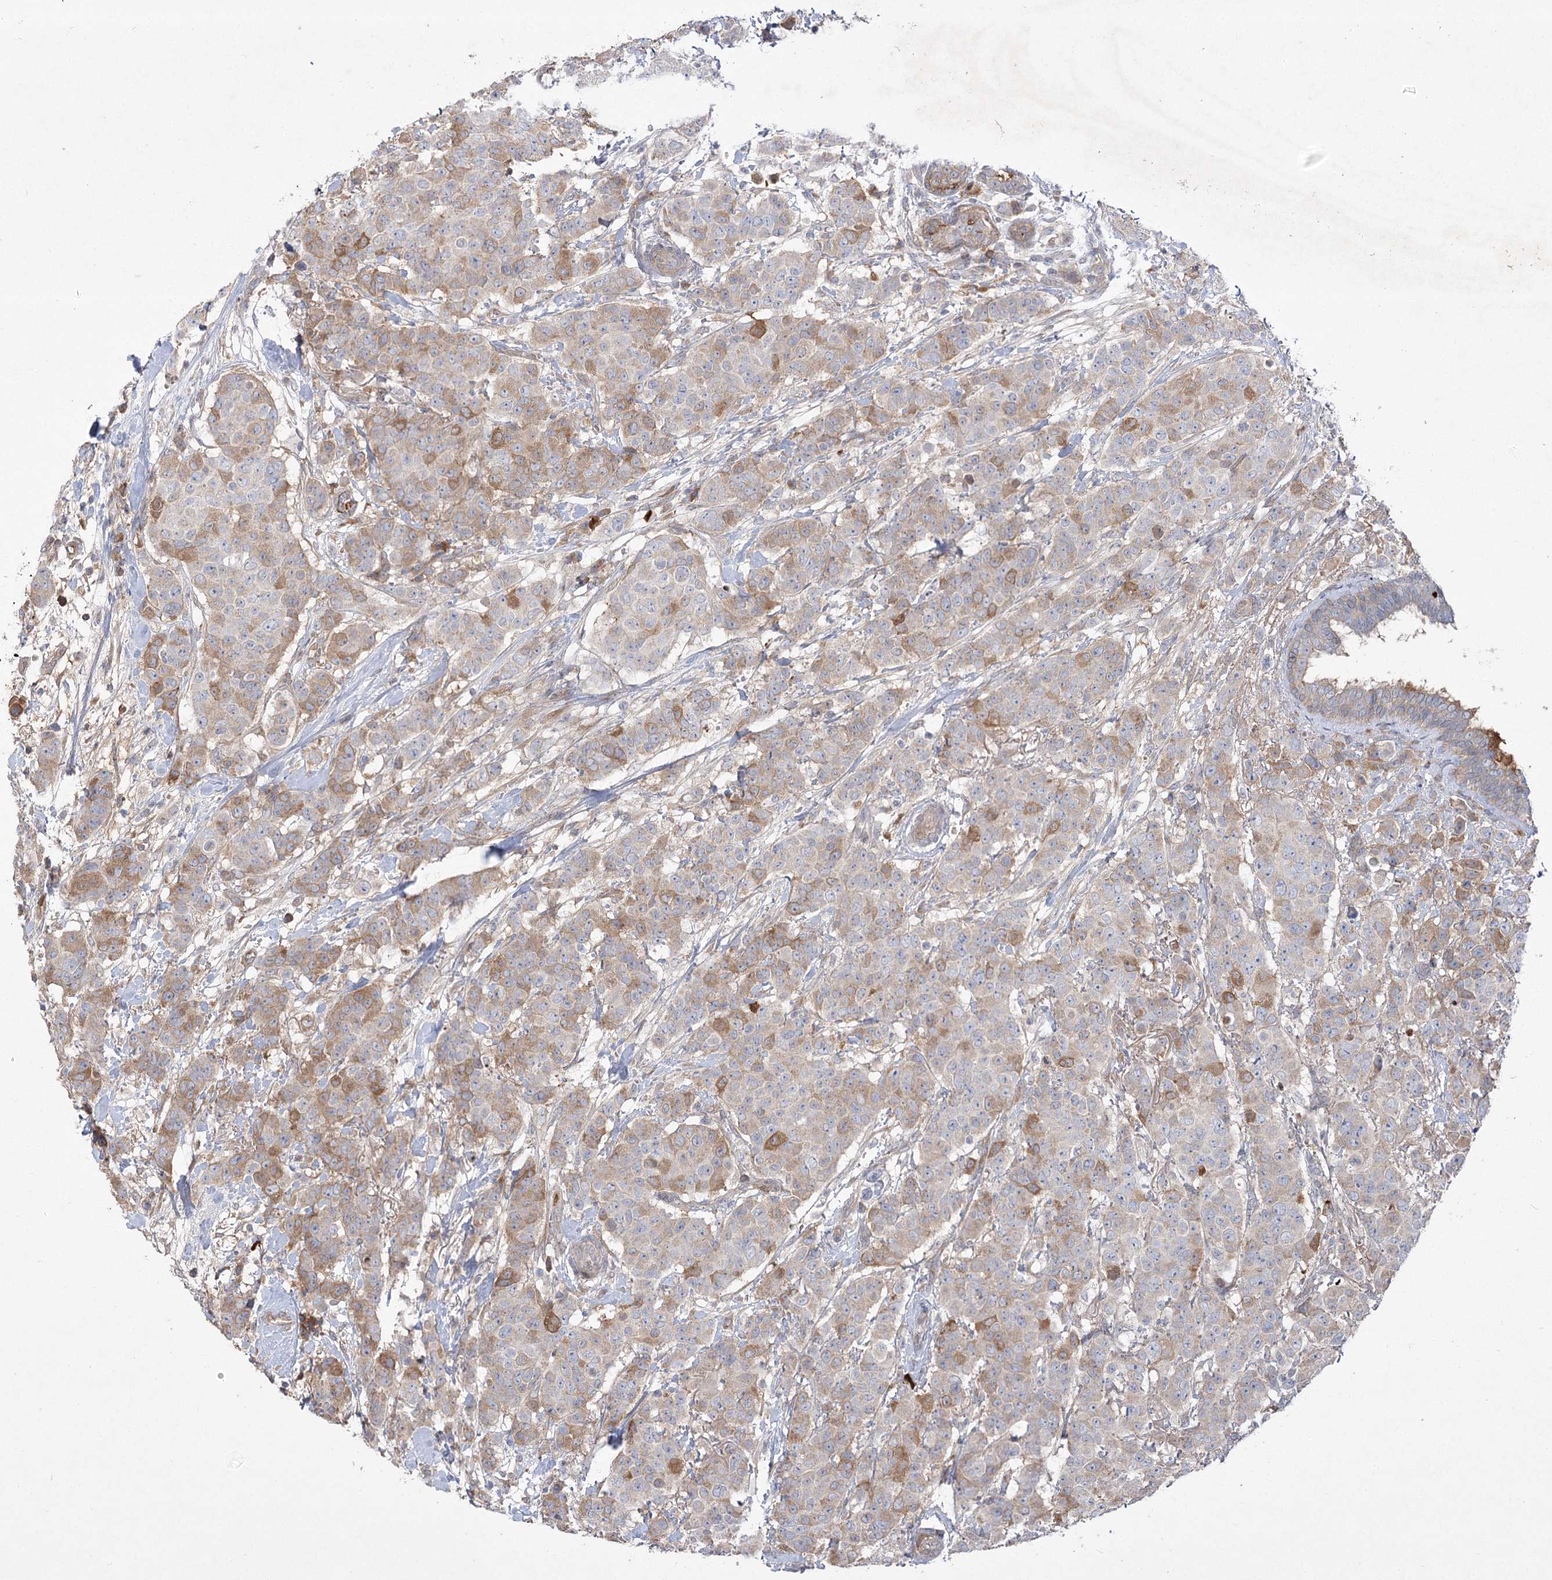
{"staining": {"intensity": "moderate", "quantity": "<25%", "location": "cytoplasmic/membranous"}, "tissue": "breast cancer", "cell_type": "Tumor cells", "image_type": "cancer", "snomed": [{"axis": "morphology", "description": "Duct carcinoma"}, {"axis": "topography", "description": "Breast"}], "caption": "Immunohistochemical staining of breast cancer (infiltrating ductal carcinoma) shows moderate cytoplasmic/membranous protein positivity in about <25% of tumor cells.", "gene": "PLEKHA5", "patient": {"sex": "female", "age": 40}}